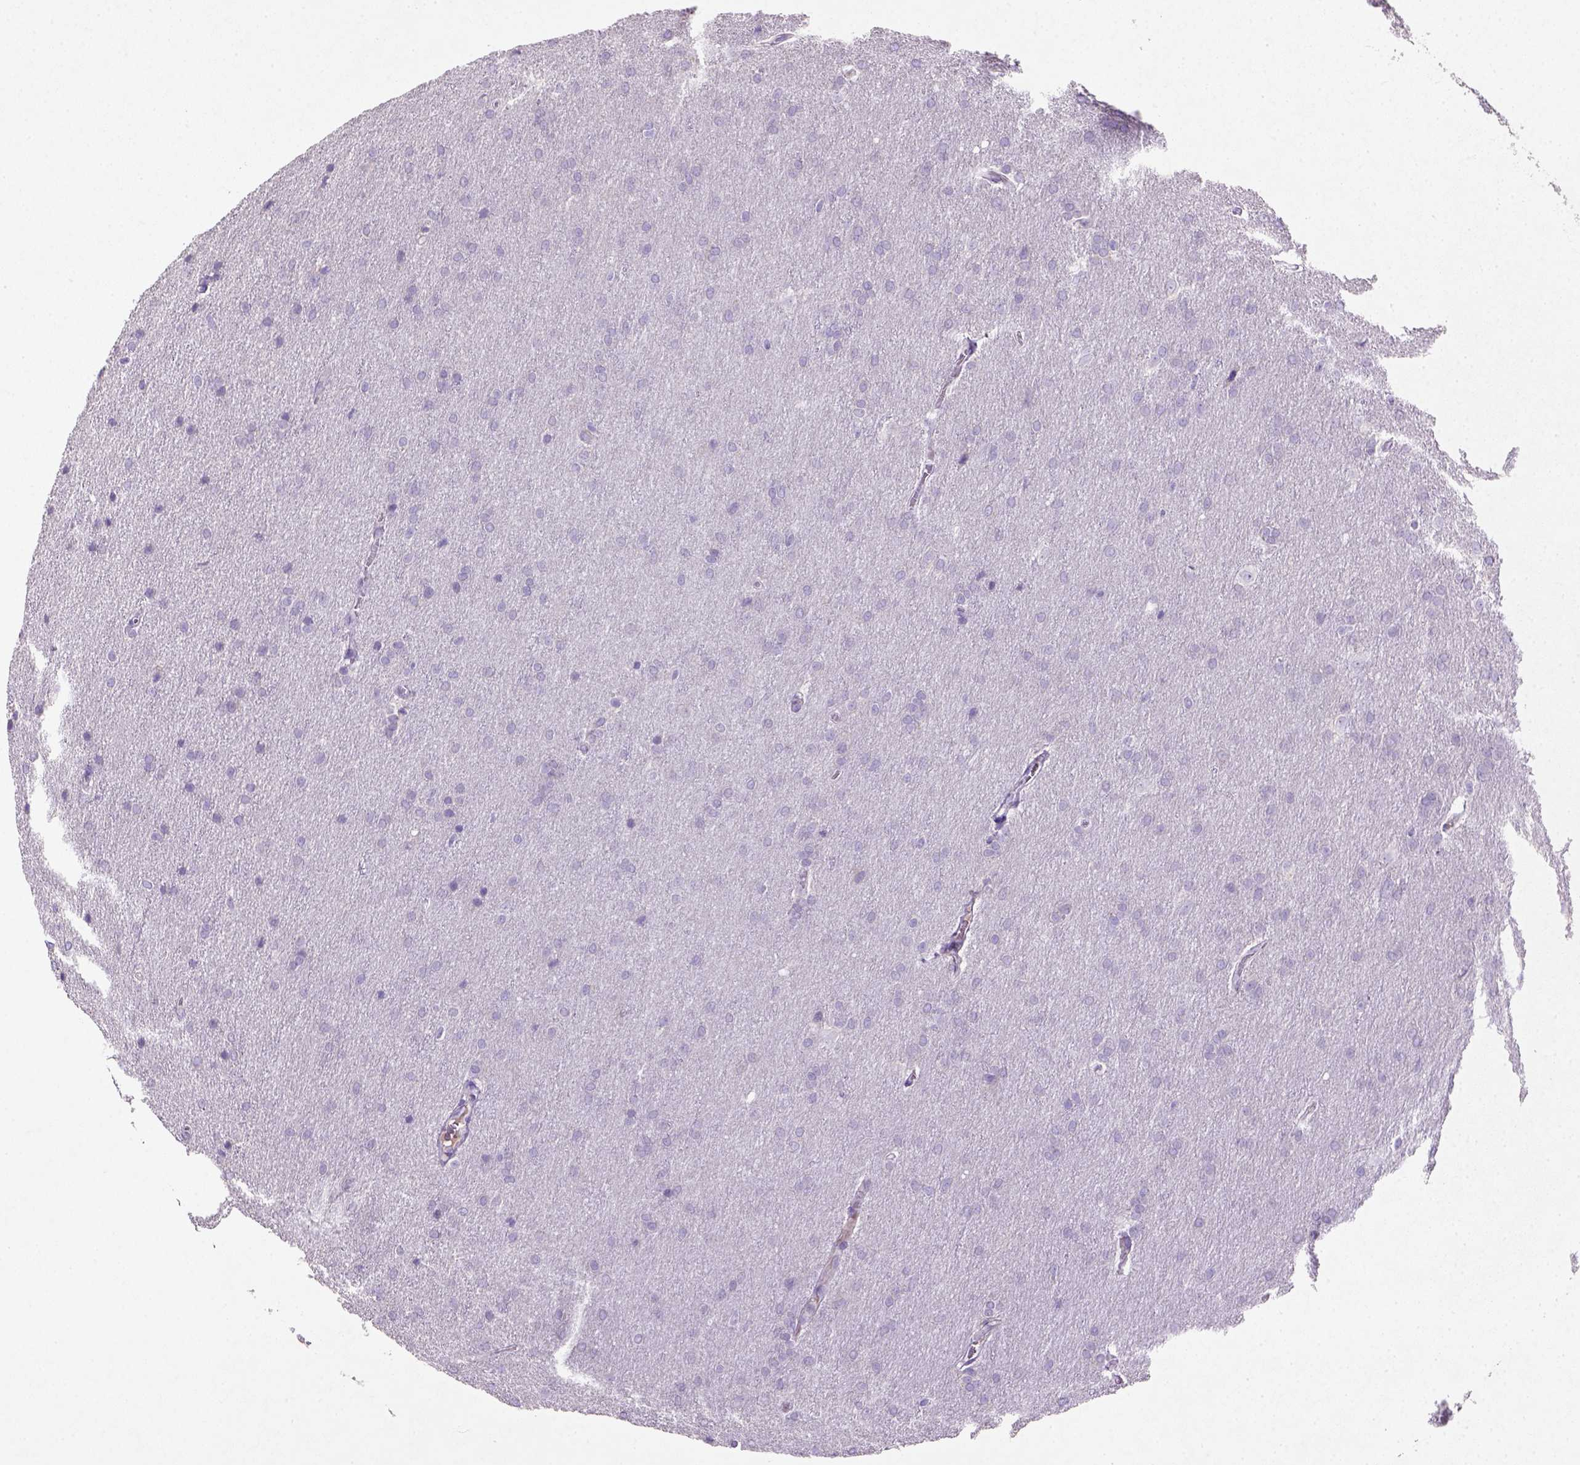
{"staining": {"intensity": "negative", "quantity": "none", "location": "none"}, "tissue": "glioma", "cell_type": "Tumor cells", "image_type": "cancer", "snomed": [{"axis": "morphology", "description": "Glioma, malignant, Low grade"}, {"axis": "topography", "description": "Brain"}], "caption": "The histopathology image displays no staining of tumor cells in glioma.", "gene": "NUDT2", "patient": {"sex": "female", "age": 32}}